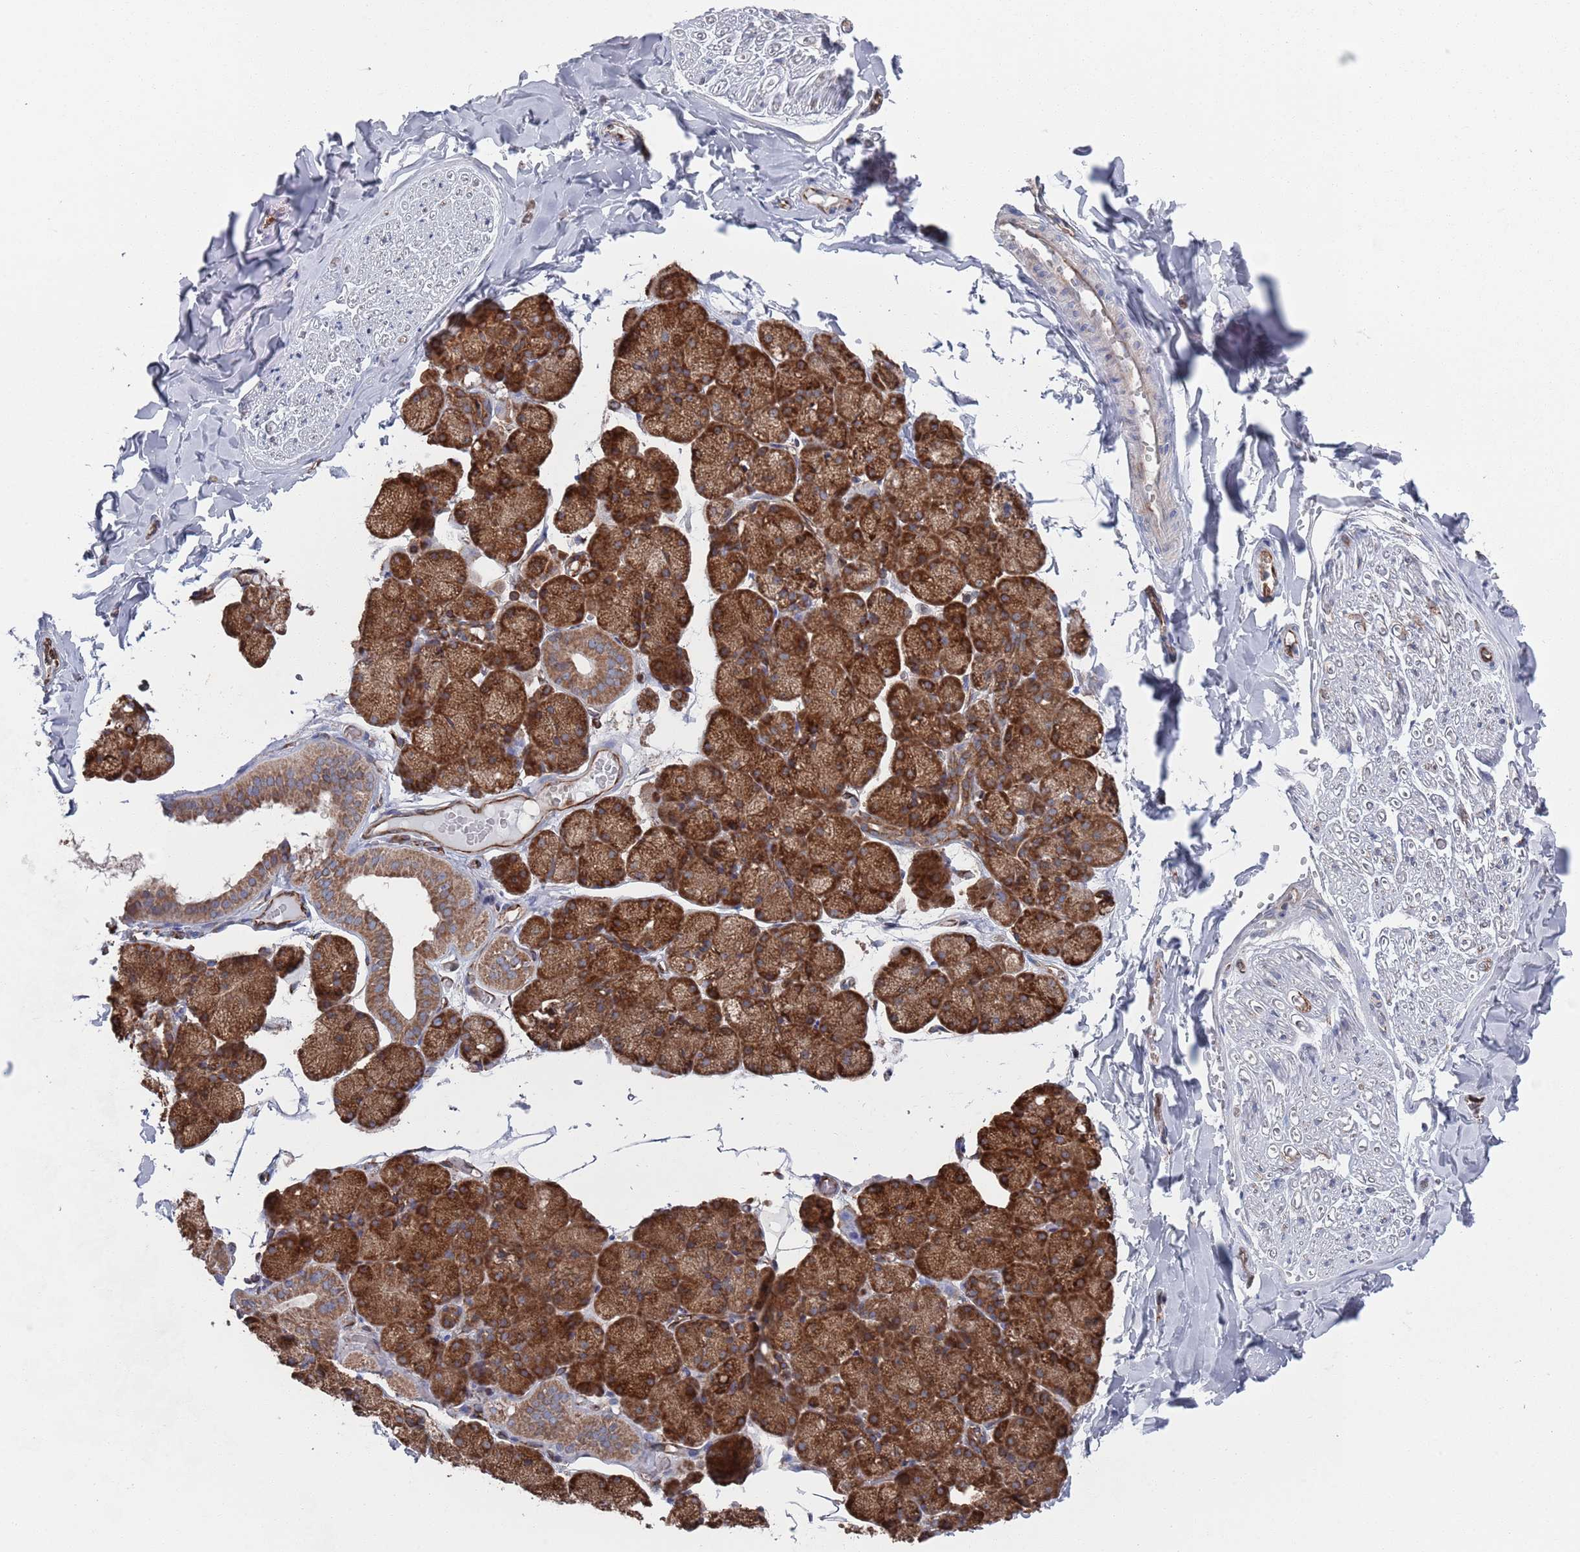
{"staining": {"intensity": "negative", "quantity": "none", "location": "none"}, "tissue": "adipose tissue", "cell_type": "Adipocytes", "image_type": "normal", "snomed": [{"axis": "morphology", "description": "Normal tissue, NOS"}, {"axis": "topography", "description": "Salivary gland"}, {"axis": "topography", "description": "Peripheral nerve tissue"}], "caption": "High magnification brightfield microscopy of benign adipose tissue stained with DAB (3,3'-diaminobenzidine) (brown) and counterstained with hematoxylin (blue): adipocytes show no significant expression.", "gene": "CCDC106", "patient": {"sex": "male", "age": 38}}